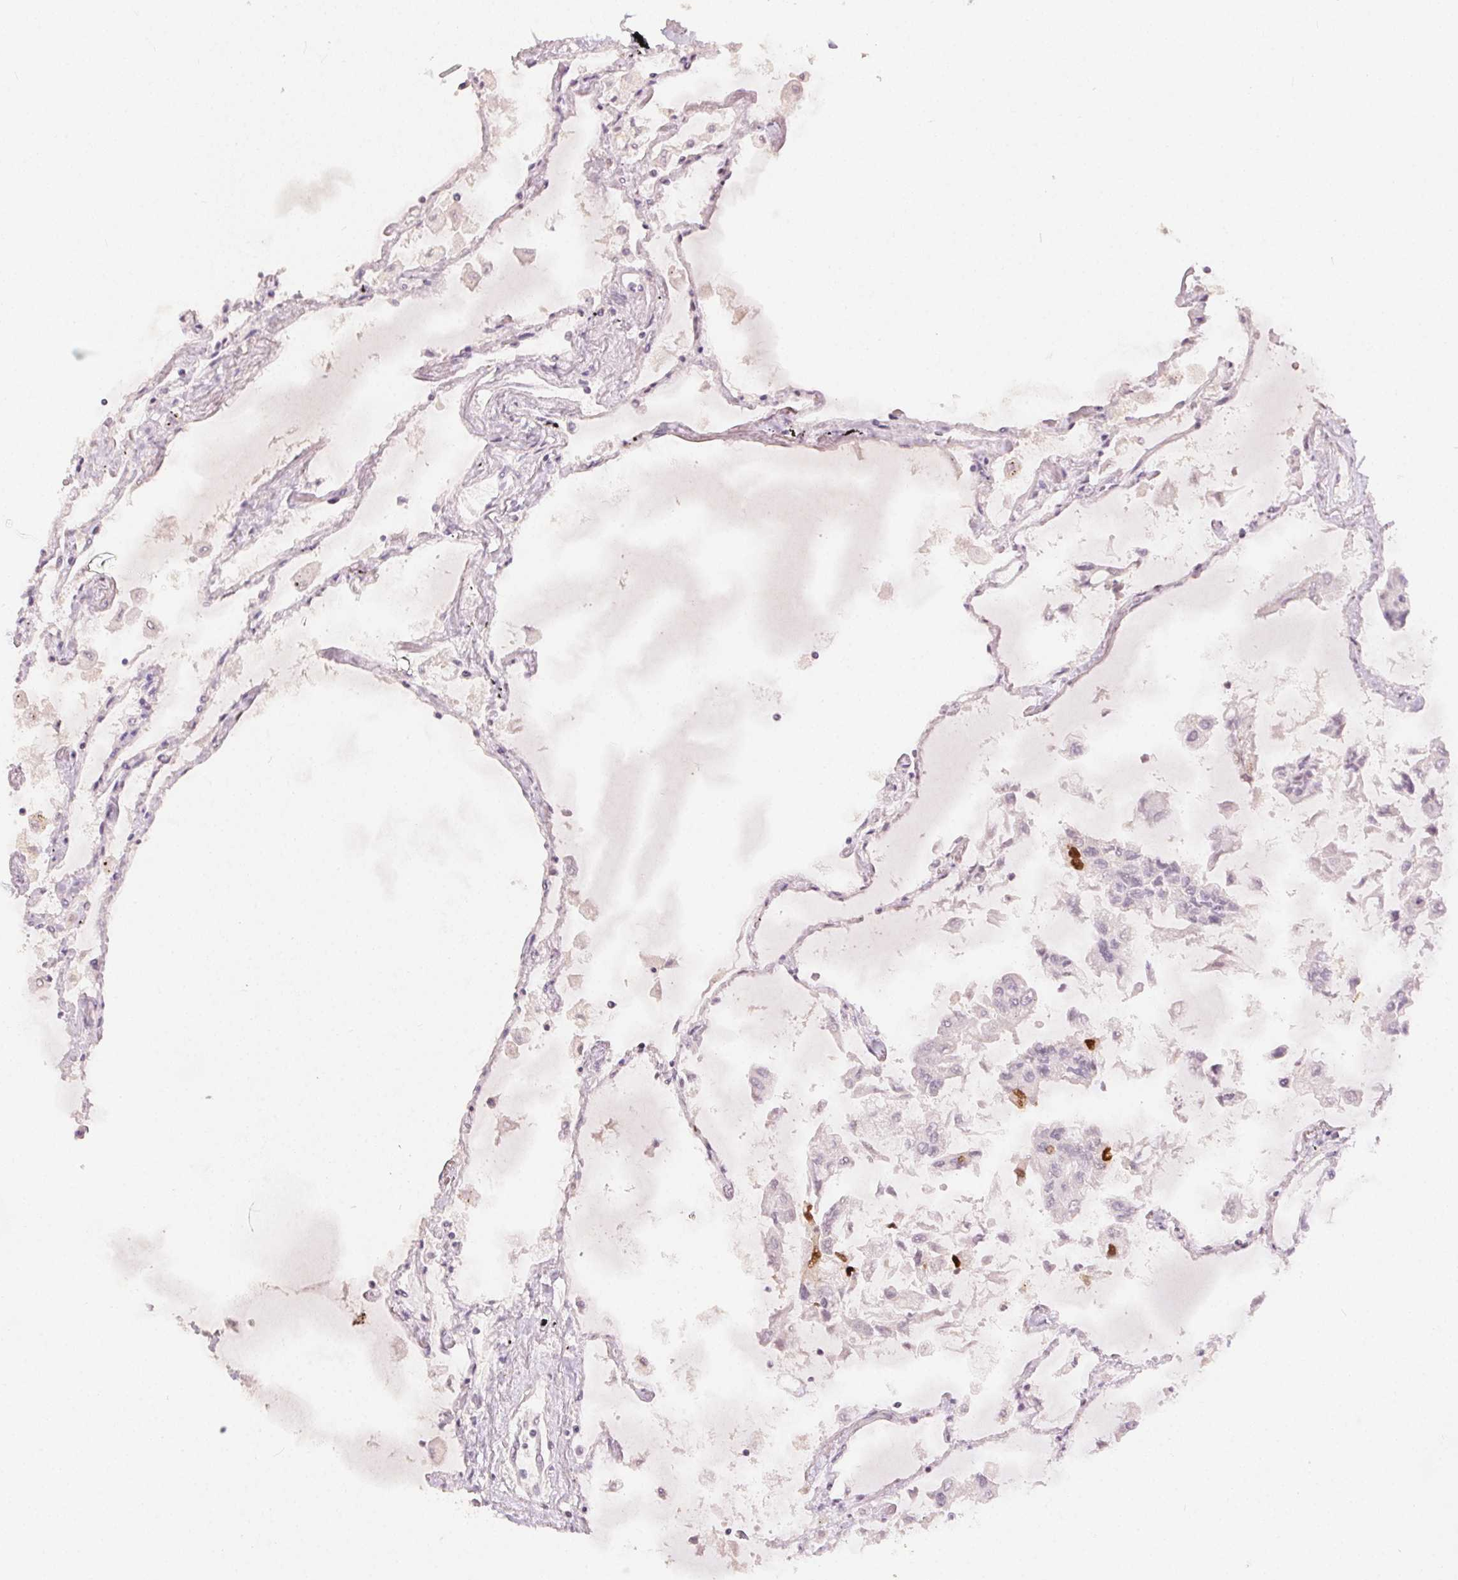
{"staining": {"intensity": "strong", "quantity": "<25%", "location": "nuclear"}, "tissue": "lung", "cell_type": "Alveolar cells", "image_type": "normal", "snomed": [{"axis": "morphology", "description": "Normal tissue, NOS"}, {"axis": "morphology", "description": "Adenocarcinoma, NOS"}, {"axis": "topography", "description": "Cartilage tissue"}, {"axis": "topography", "description": "Lung"}], "caption": "IHC image of unremarkable human lung stained for a protein (brown), which displays medium levels of strong nuclear positivity in approximately <25% of alveolar cells.", "gene": "ANLN", "patient": {"sex": "female", "age": 67}}